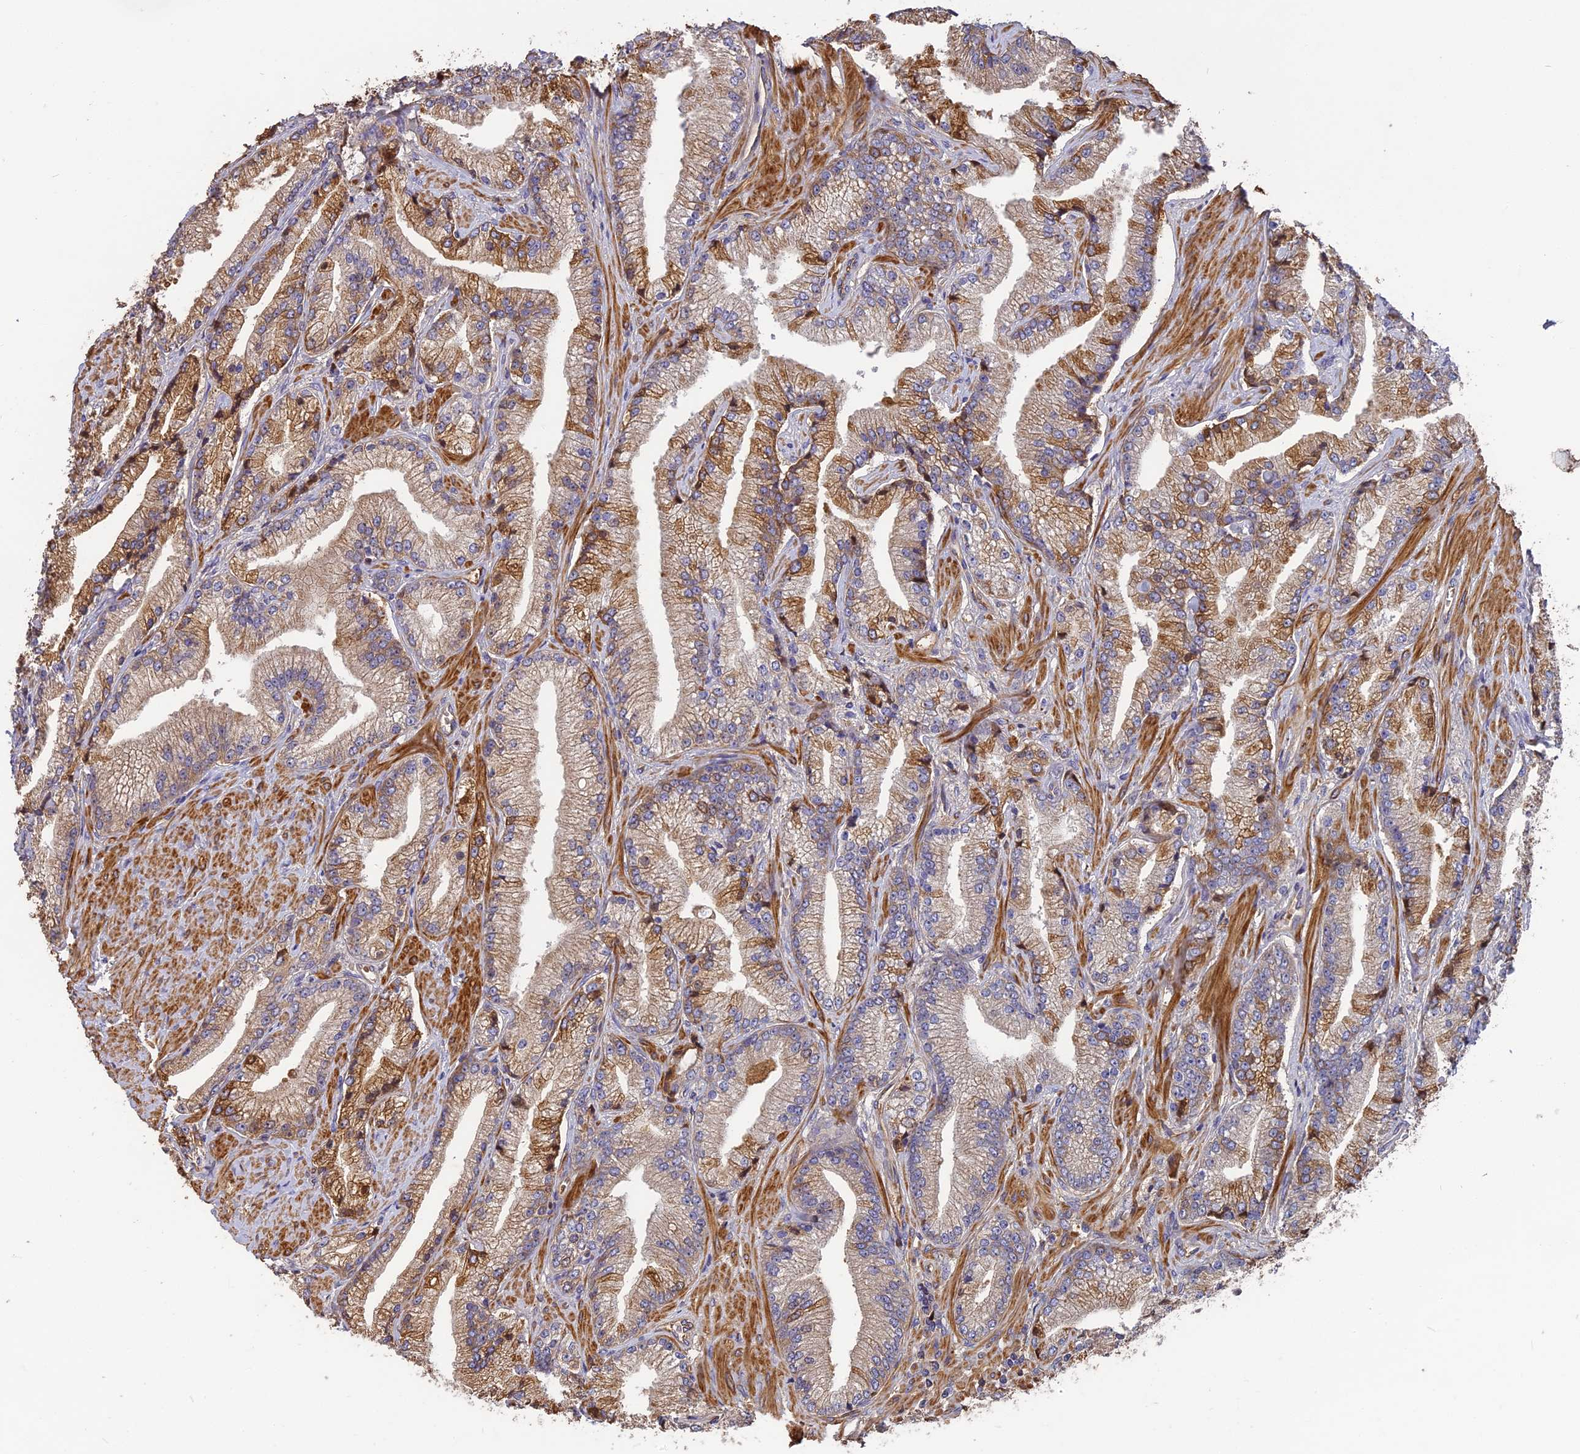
{"staining": {"intensity": "moderate", "quantity": "25%-75%", "location": "cytoplasmic/membranous"}, "tissue": "prostate cancer", "cell_type": "Tumor cells", "image_type": "cancer", "snomed": [{"axis": "morphology", "description": "Adenocarcinoma, High grade"}, {"axis": "topography", "description": "Prostate"}], "caption": "Moderate cytoplasmic/membranous expression for a protein is present in approximately 25%-75% of tumor cells of adenocarcinoma (high-grade) (prostate) using immunohistochemistry (IHC).", "gene": "ERMAP", "patient": {"sex": "male", "age": 67}}